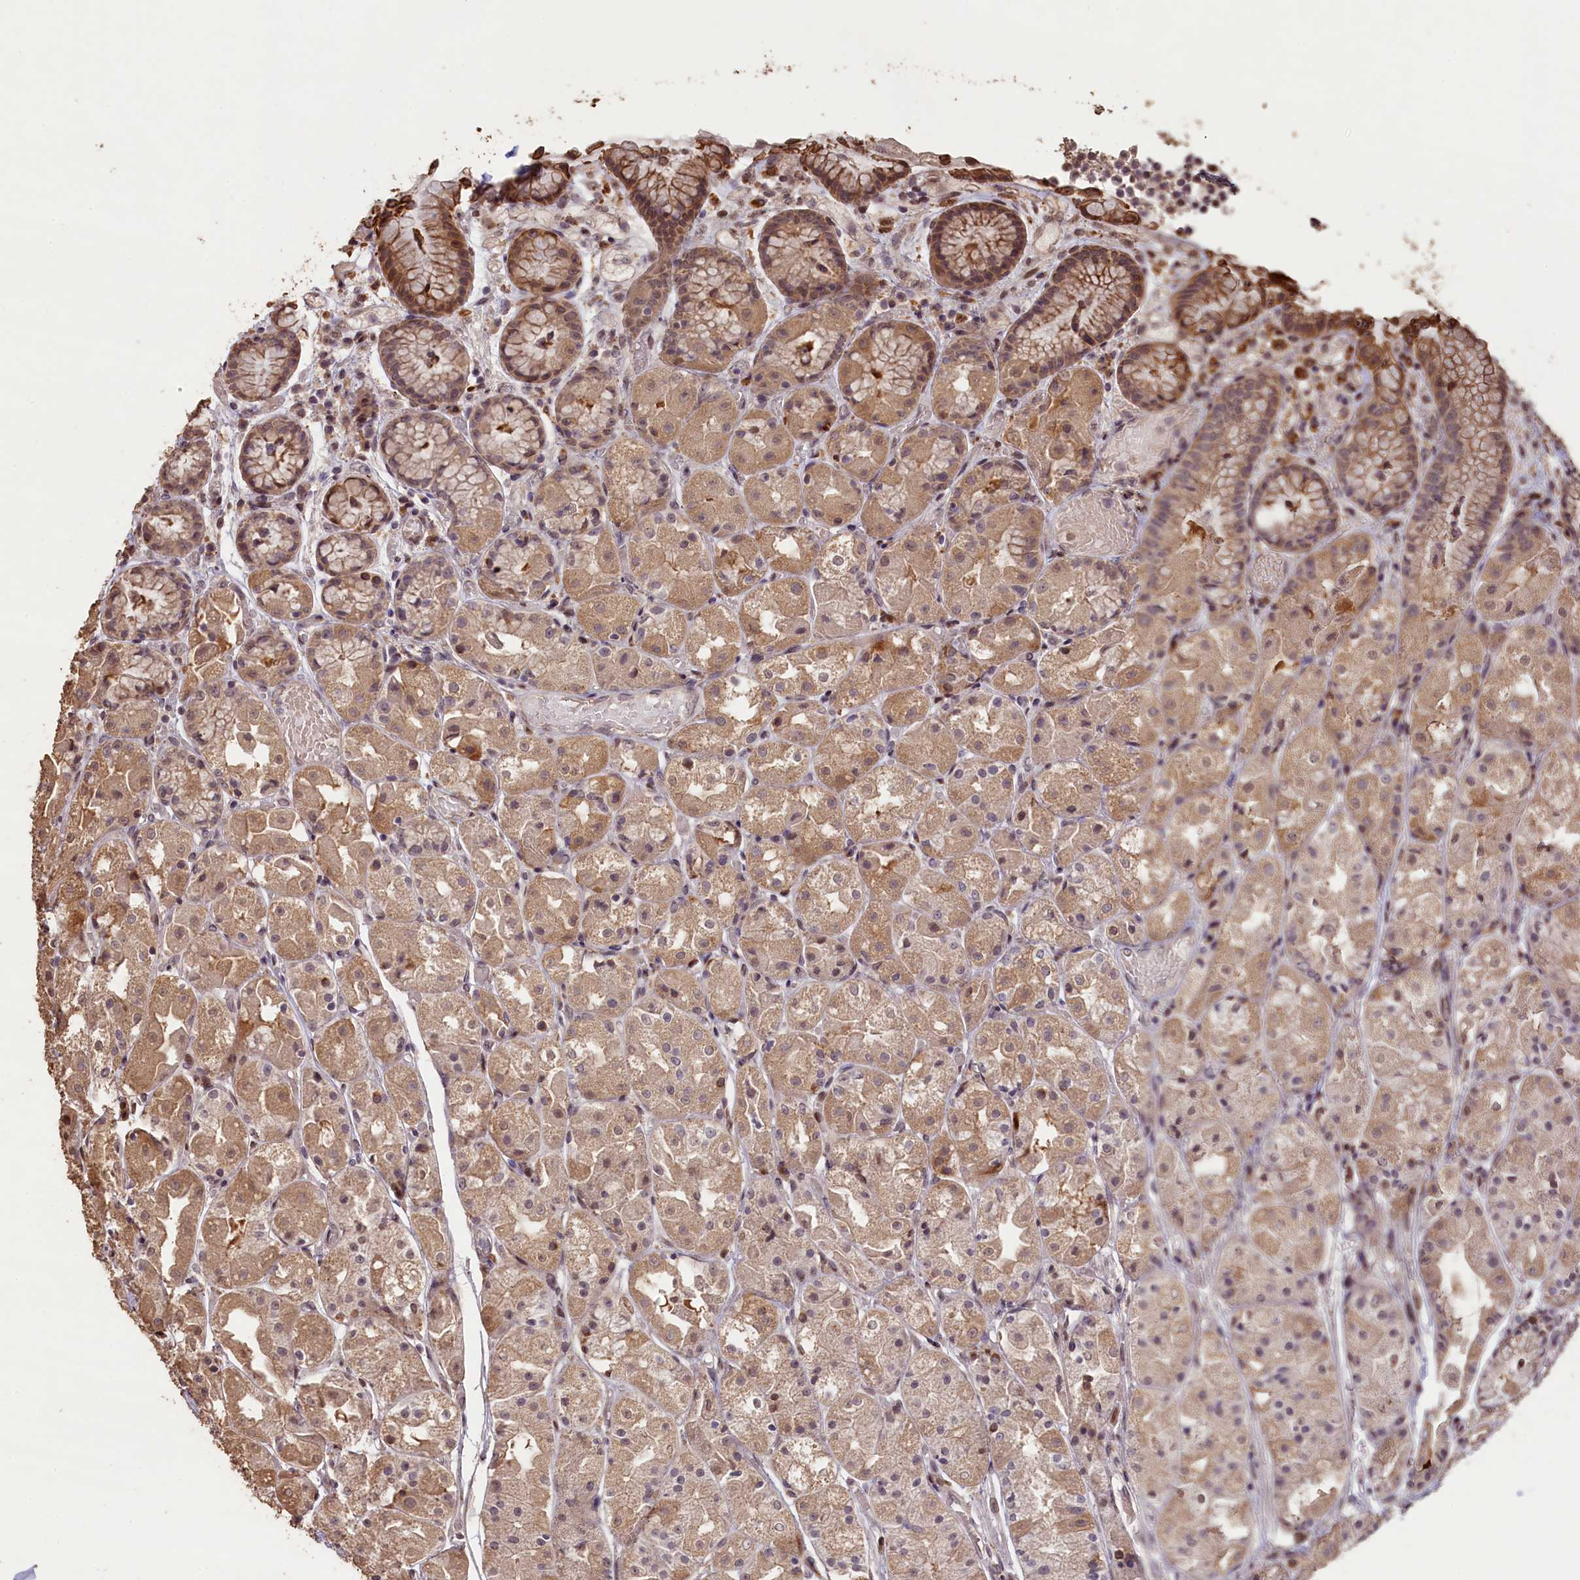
{"staining": {"intensity": "strong", "quantity": "25%-75%", "location": "cytoplasmic/membranous"}, "tissue": "stomach", "cell_type": "Glandular cells", "image_type": "normal", "snomed": [{"axis": "morphology", "description": "Normal tissue, NOS"}, {"axis": "topography", "description": "Stomach, upper"}], "caption": "Immunohistochemistry (IHC) of benign human stomach shows high levels of strong cytoplasmic/membranous staining in about 25%-75% of glandular cells.", "gene": "SLC38A7", "patient": {"sex": "male", "age": 72}}